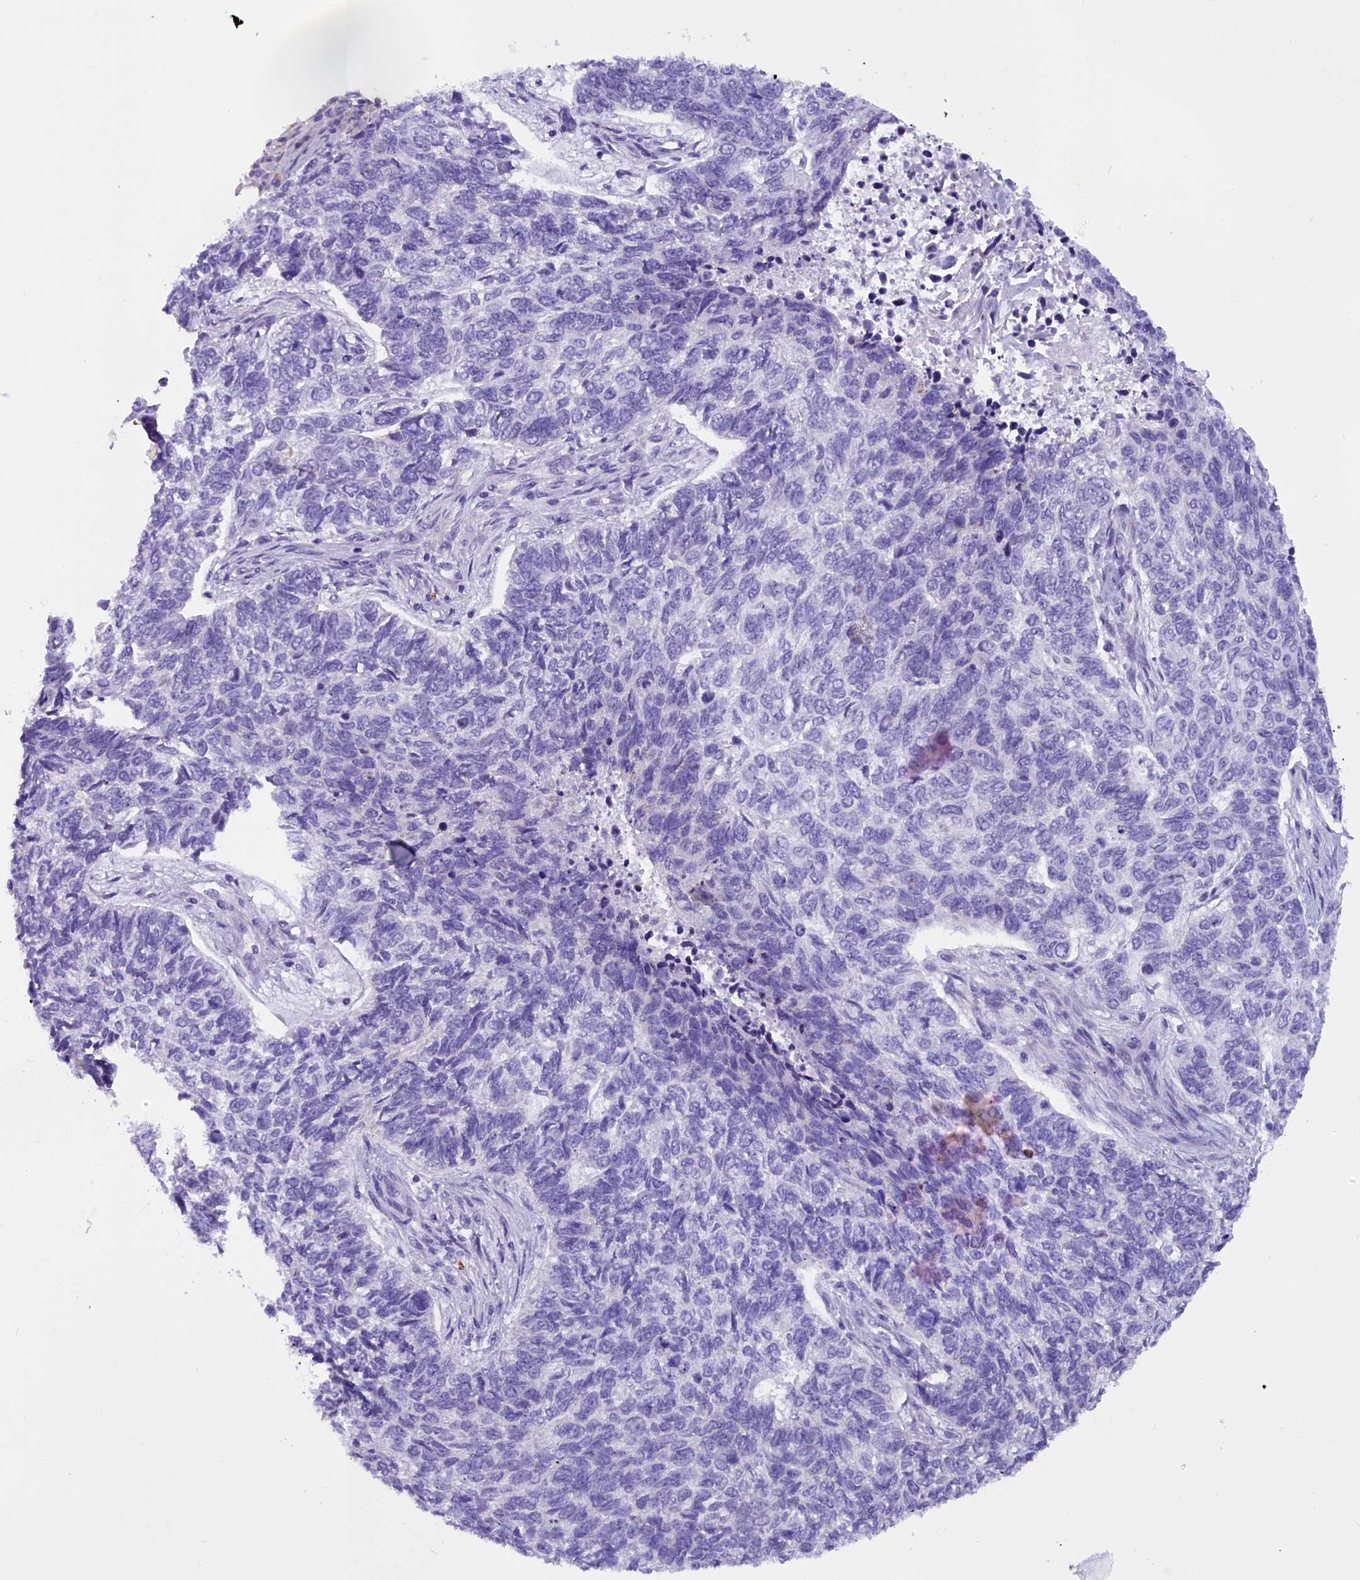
{"staining": {"intensity": "negative", "quantity": "none", "location": "none"}, "tissue": "skin cancer", "cell_type": "Tumor cells", "image_type": "cancer", "snomed": [{"axis": "morphology", "description": "Basal cell carcinoma"}, {"axis": "topography", "description": "Skin"}], "caption": "The IHC photomicrograph has no significant positivity in tumor cells of skin cancer tissue. Brightfield microscopy of IHC stained with DAB (3,3'-diaminobenzidine) (brown) and hematoxylin (blue), captured at high magnification.", "gene": "RTTN", "patient": {"sex": "female", "age": 65}}